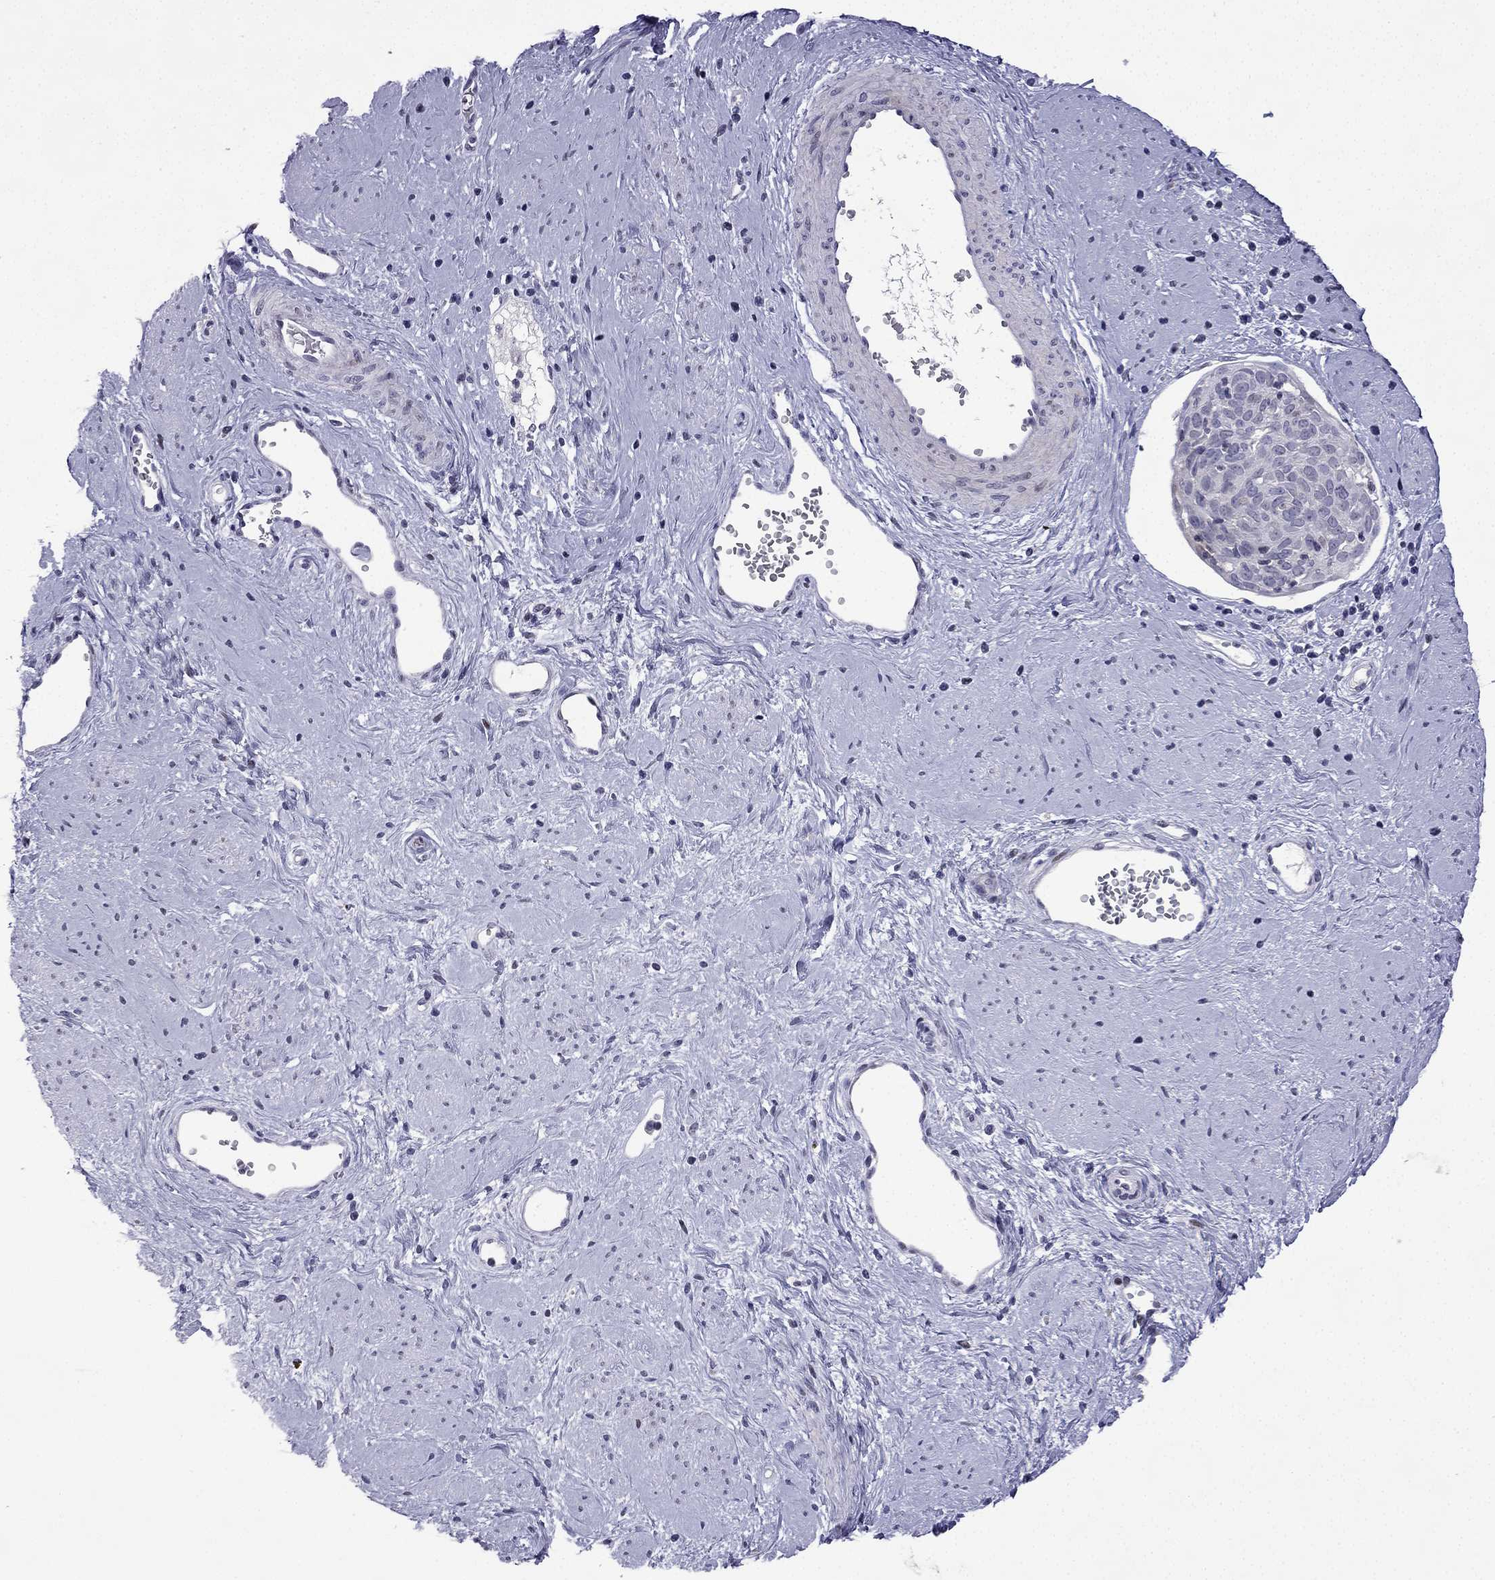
{"staining": {"intensity": "negative", "quantity": "none", "location": "none"}, "tissue": "cervical cancer", "cell_type": "Tumor cells", "image_type": "cancer", "snomed": [{"axis": "morphology", "description": "Squamous cell carcinoma, NOS"}, {"axis": "topography", "description": "Cervix"}], "caption": "DAB (3,3'-diaminobenzidine) immunohistochemical staining of human cervical cancer reveals no significant staining in tumor cells. (Brightfield microscopy of DAB (3,3'-diaminobenzidine) immunohistochemistry (IHC) at high magnification).", "gene": "CFAP70", "patient": {"sex": "female", "age": 39}}